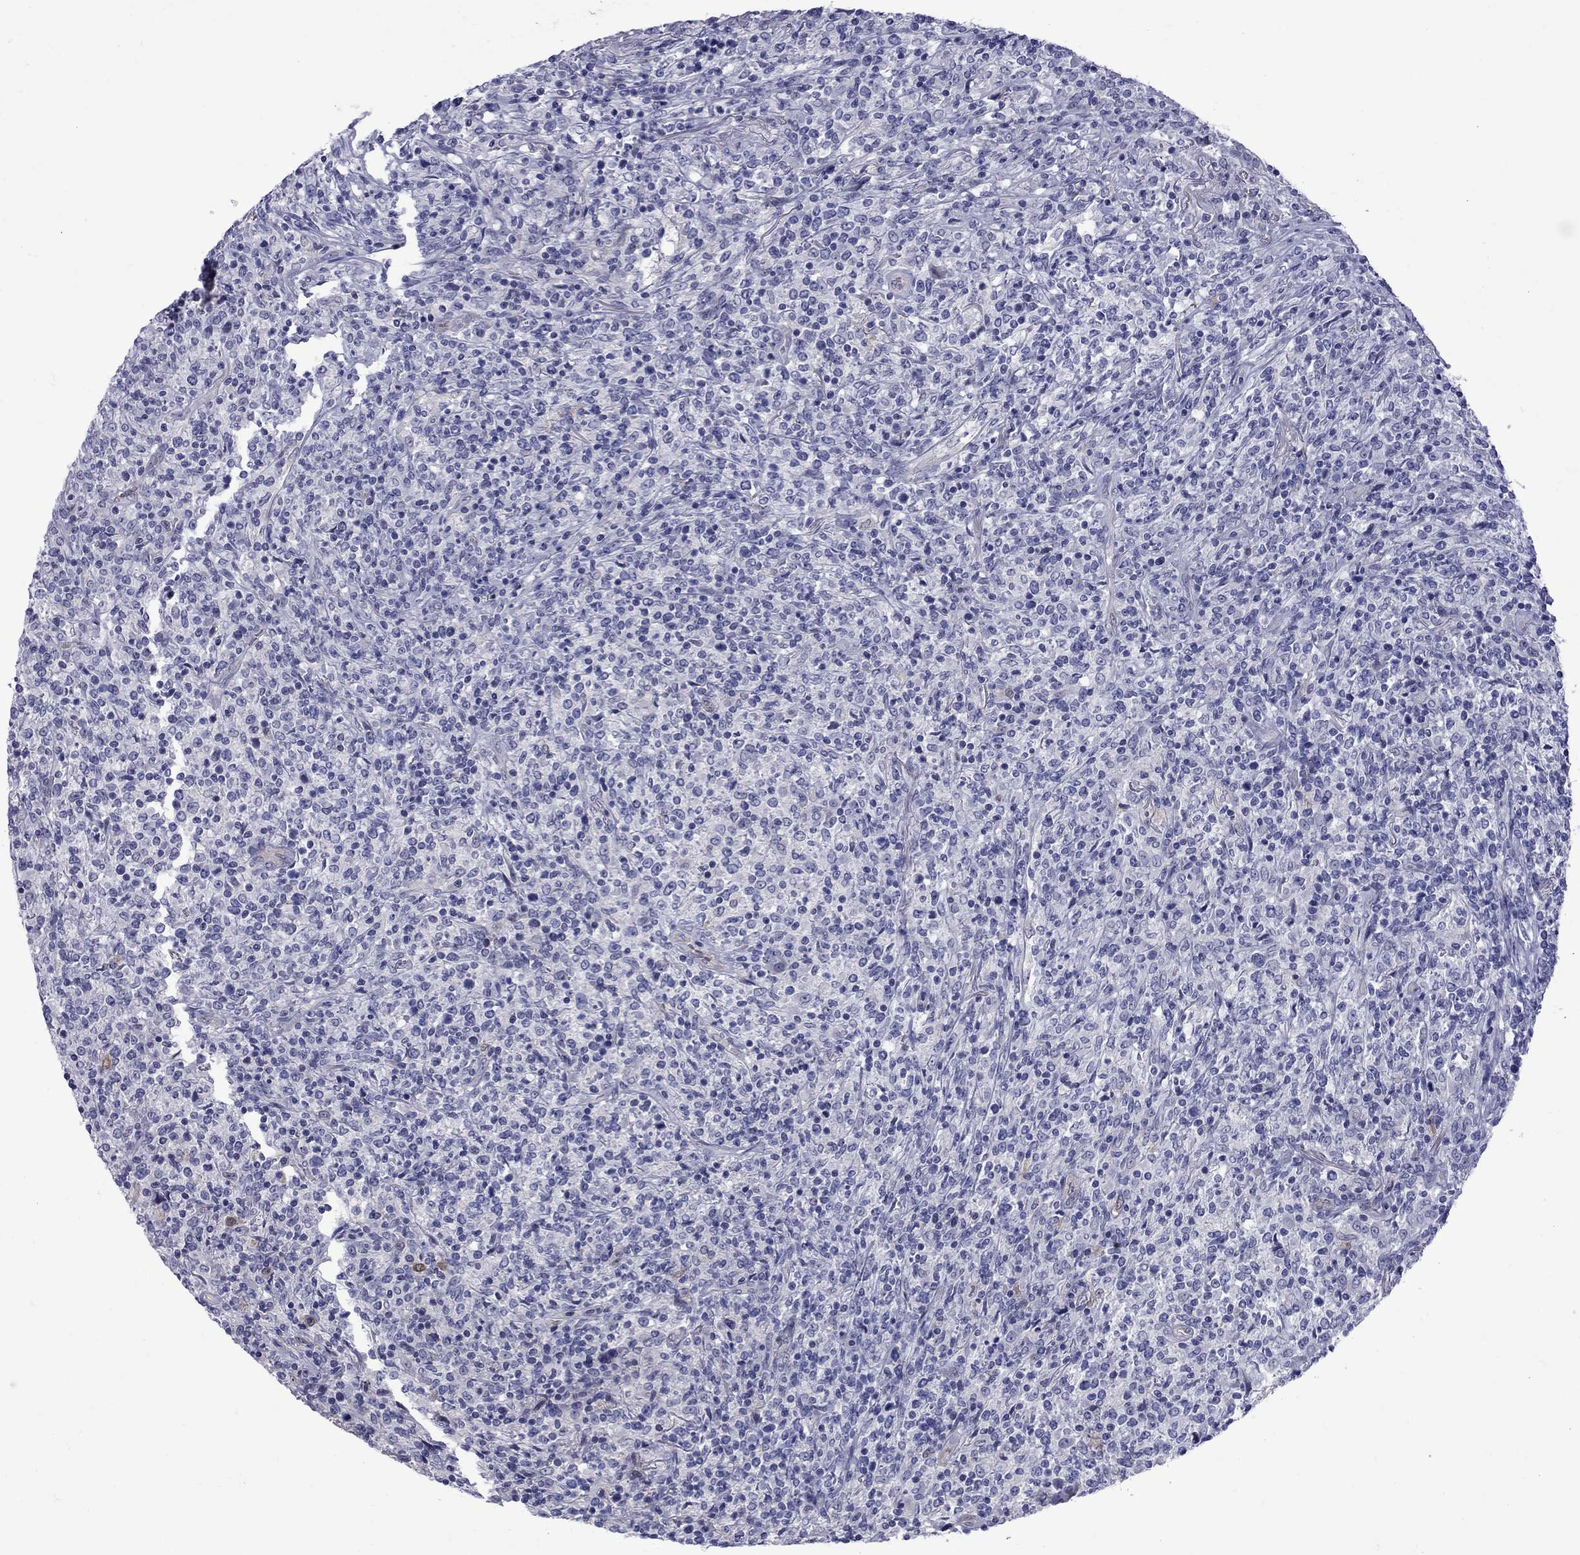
{"staining": {"intensity": "negative", "quantity": "none", "location": "none"}, "tissue": "lymphoma", "cell_type": "Tumor cells", "image_type": "cancer", "snomed": [{"axis": "morphology", "description": "Malignant lymphoma, non-Hodgkin's type, High grade"}, {"axis": "topography", "description": "Lung"}], "caption": "Immunohistochemistry (IHC) of malignant lymphoma, non-Hodgkin's type (high-grade) shows no positivity in tumor cells.", "gene": "CTNNBIP1", "patient": {"sex": "male", "age": 79}}